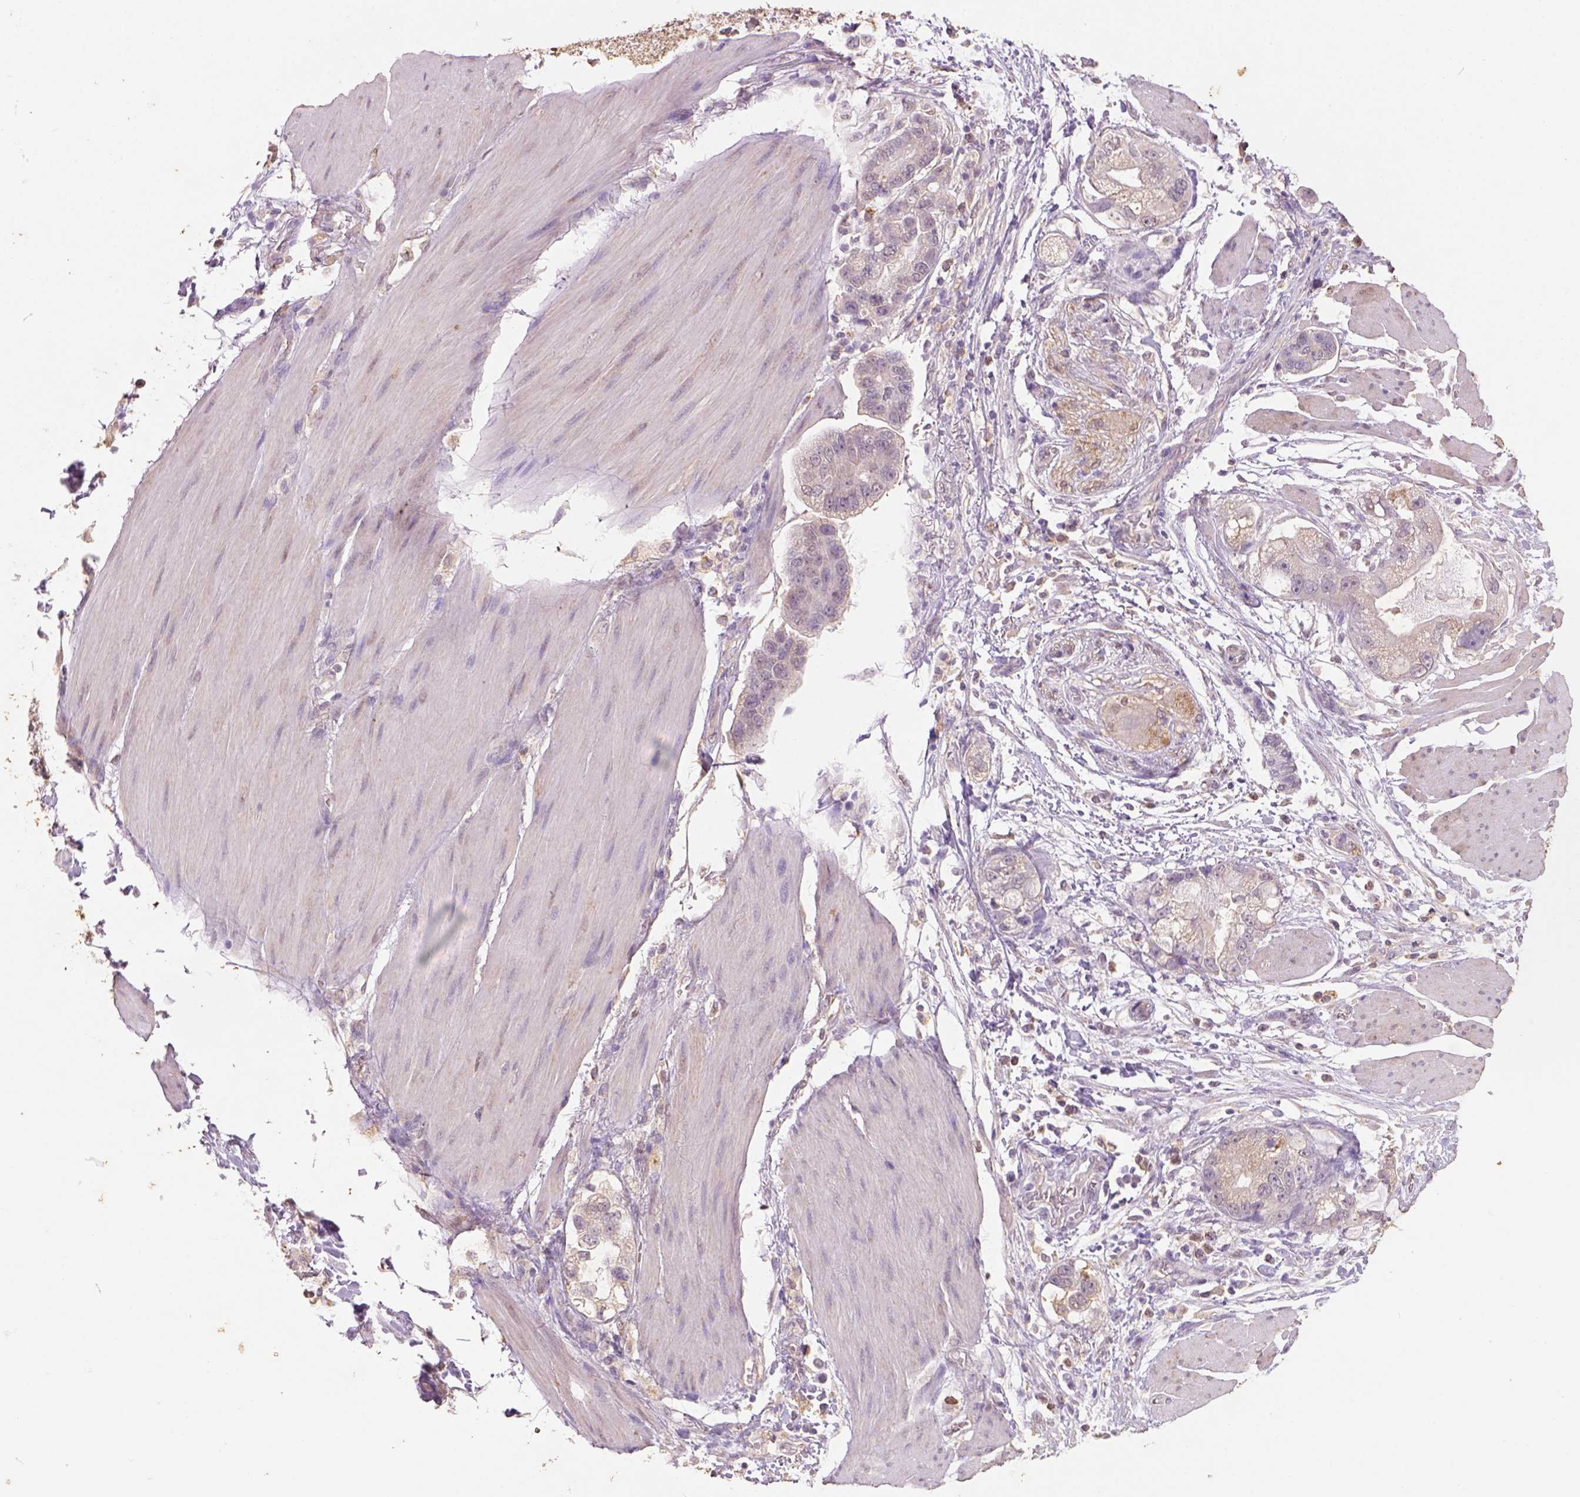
{"staining": {"intensity": "negative", "quantity": "none", "location": "none"}, "tissue": "stomach cancer", "cell_type": "Tumor cells", "image_type": "cancer", "snomed": [{"axis": "morphology", "description": "Adenocarcinoma, NOS"}, {"axis": "topography", "description": "Stomach"}], "caption": "A micrograph of human stomach adenocarcinoma is negative for staining in tumor cells. Brightfield microscopy of immunohistochemistry stained with DAB (3,3'-diaminobenzidine) (brown) and hematoxylin (blue), captured at high magnification.", "gene": "AP2B1", "patient": {"sex": "male", "age": 59}}